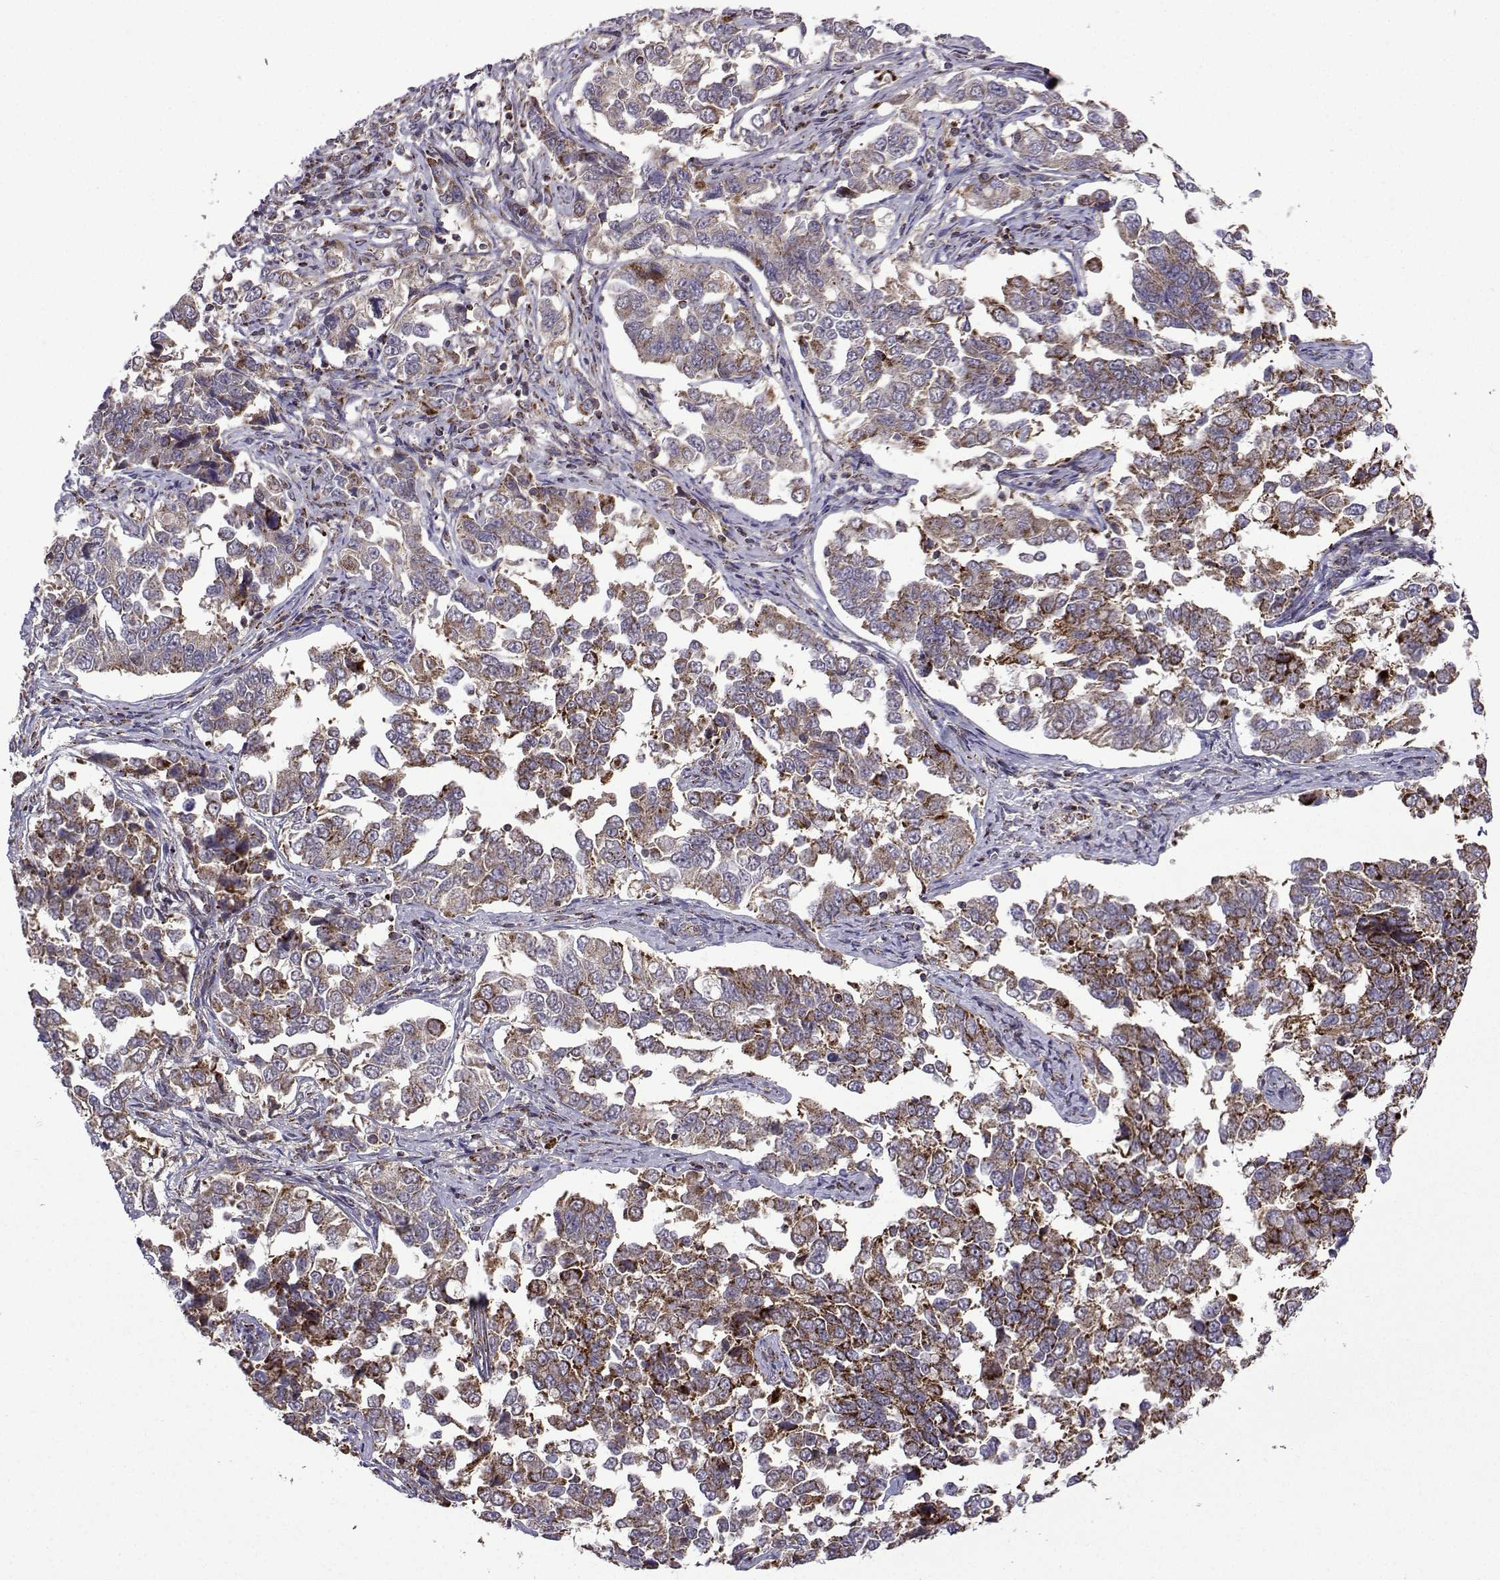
{"staining": {"intensity": "strong", "quantity": "<25%", "location": "cytoplasmic/membranous"}, "tissue": "endometrial cancer", "cell_type": "Tumor cells", "image_type": "cancer", "snomed": [{"axis": "morphology", "description": "Adenocarcinoma, NOS"}, {"axis": "topography", "description": "Endometrium"}], "caption": "The immunohistochemical stain highlights strong cytoplasmic/membranous staining in tumor cells of endometrial cancer (adenocarcinoma) tissue.", "gene": "TAB2", "patient": {"sex": "female", "age": 43}}